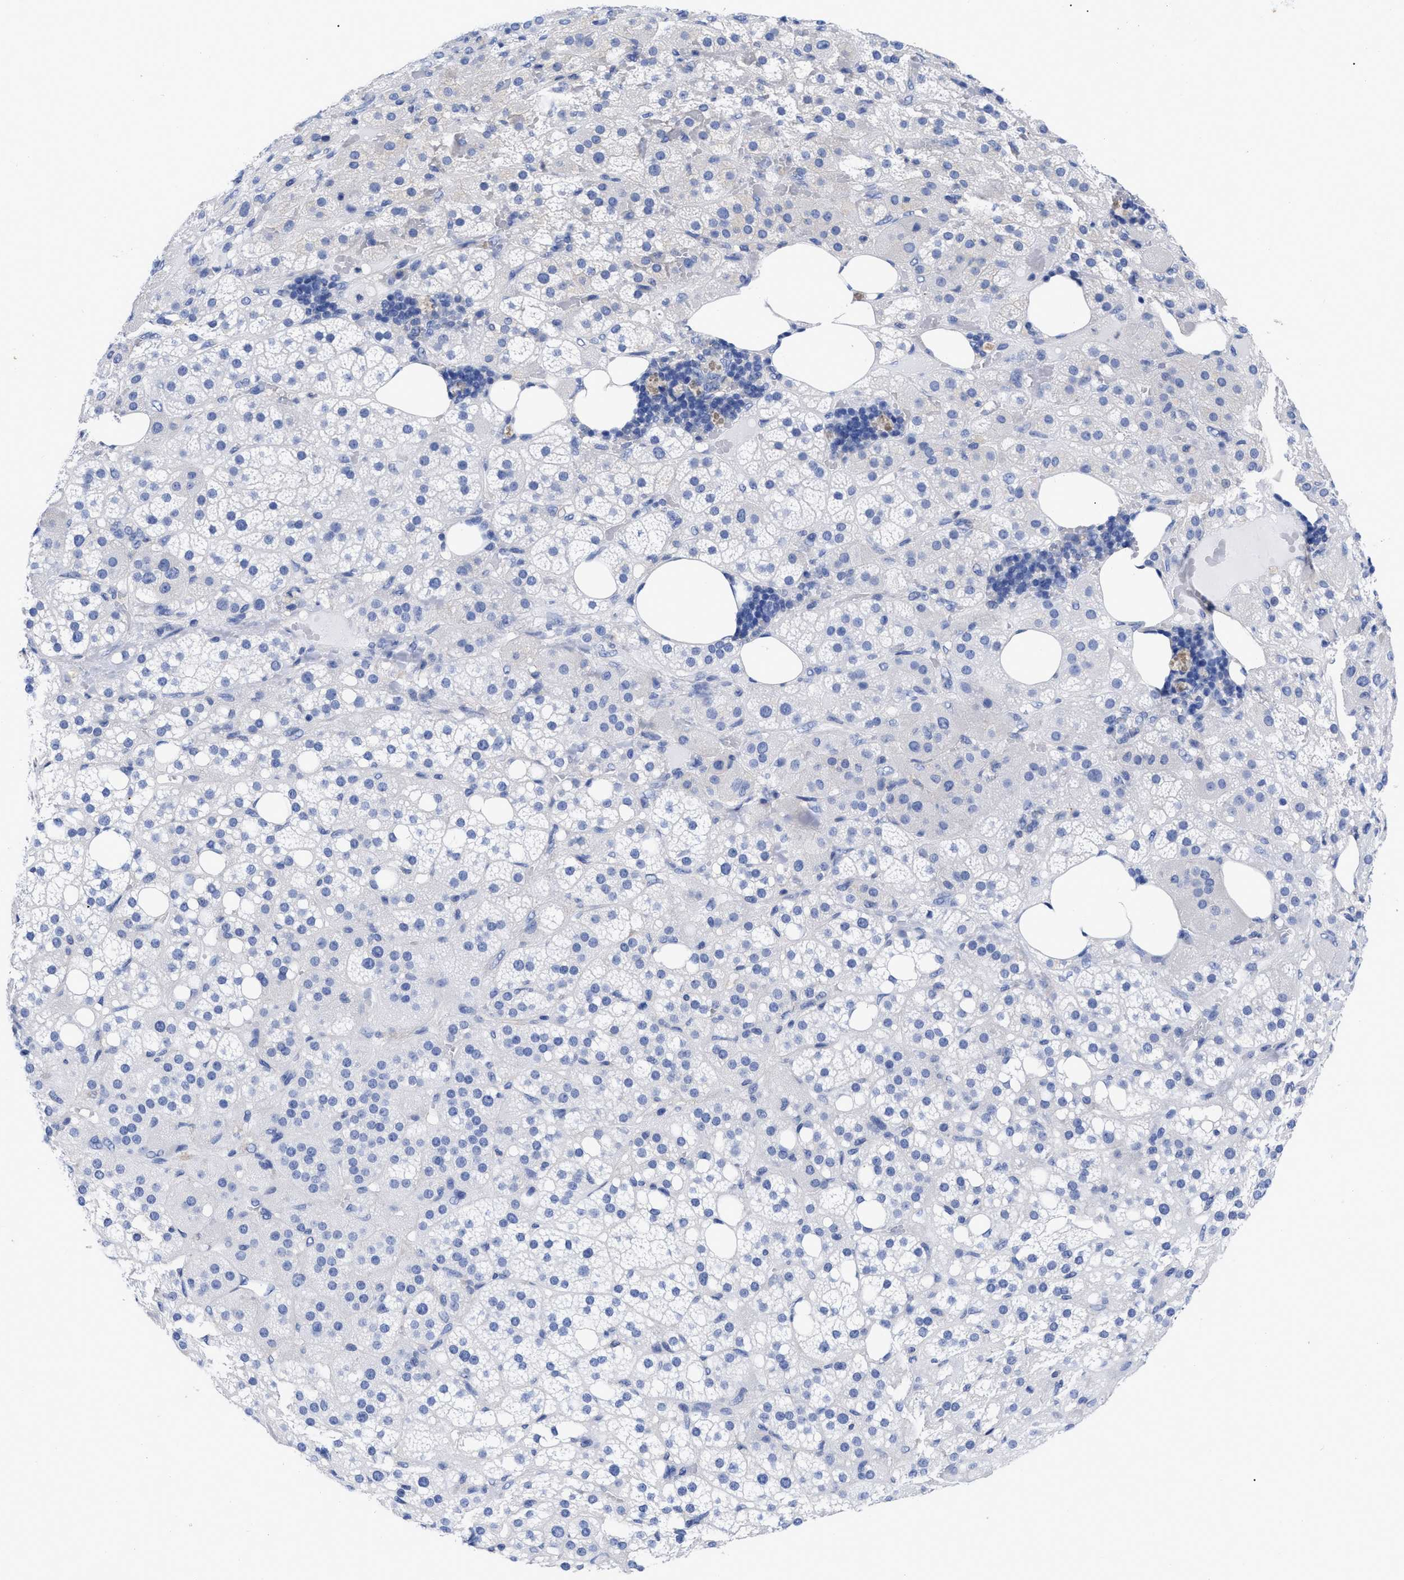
{"staining": {"intensity": "negative", "quantity": "none", "location": "none"}, "tissue": "adrenal gland", "cell_type": "Glandular cells", "image_type": "normal", "snomed": [{"axis": "morphology", "description": "Normal tissue, NOS"}, {"axis": "topography", "description": "Adrenal gland"}], "caption": "Adrenal gland stained for a protein using IHC exhibits no positivity glandular cells.", "gene": "IRAG2", "patient": {"sex": "female", "age": 59}}